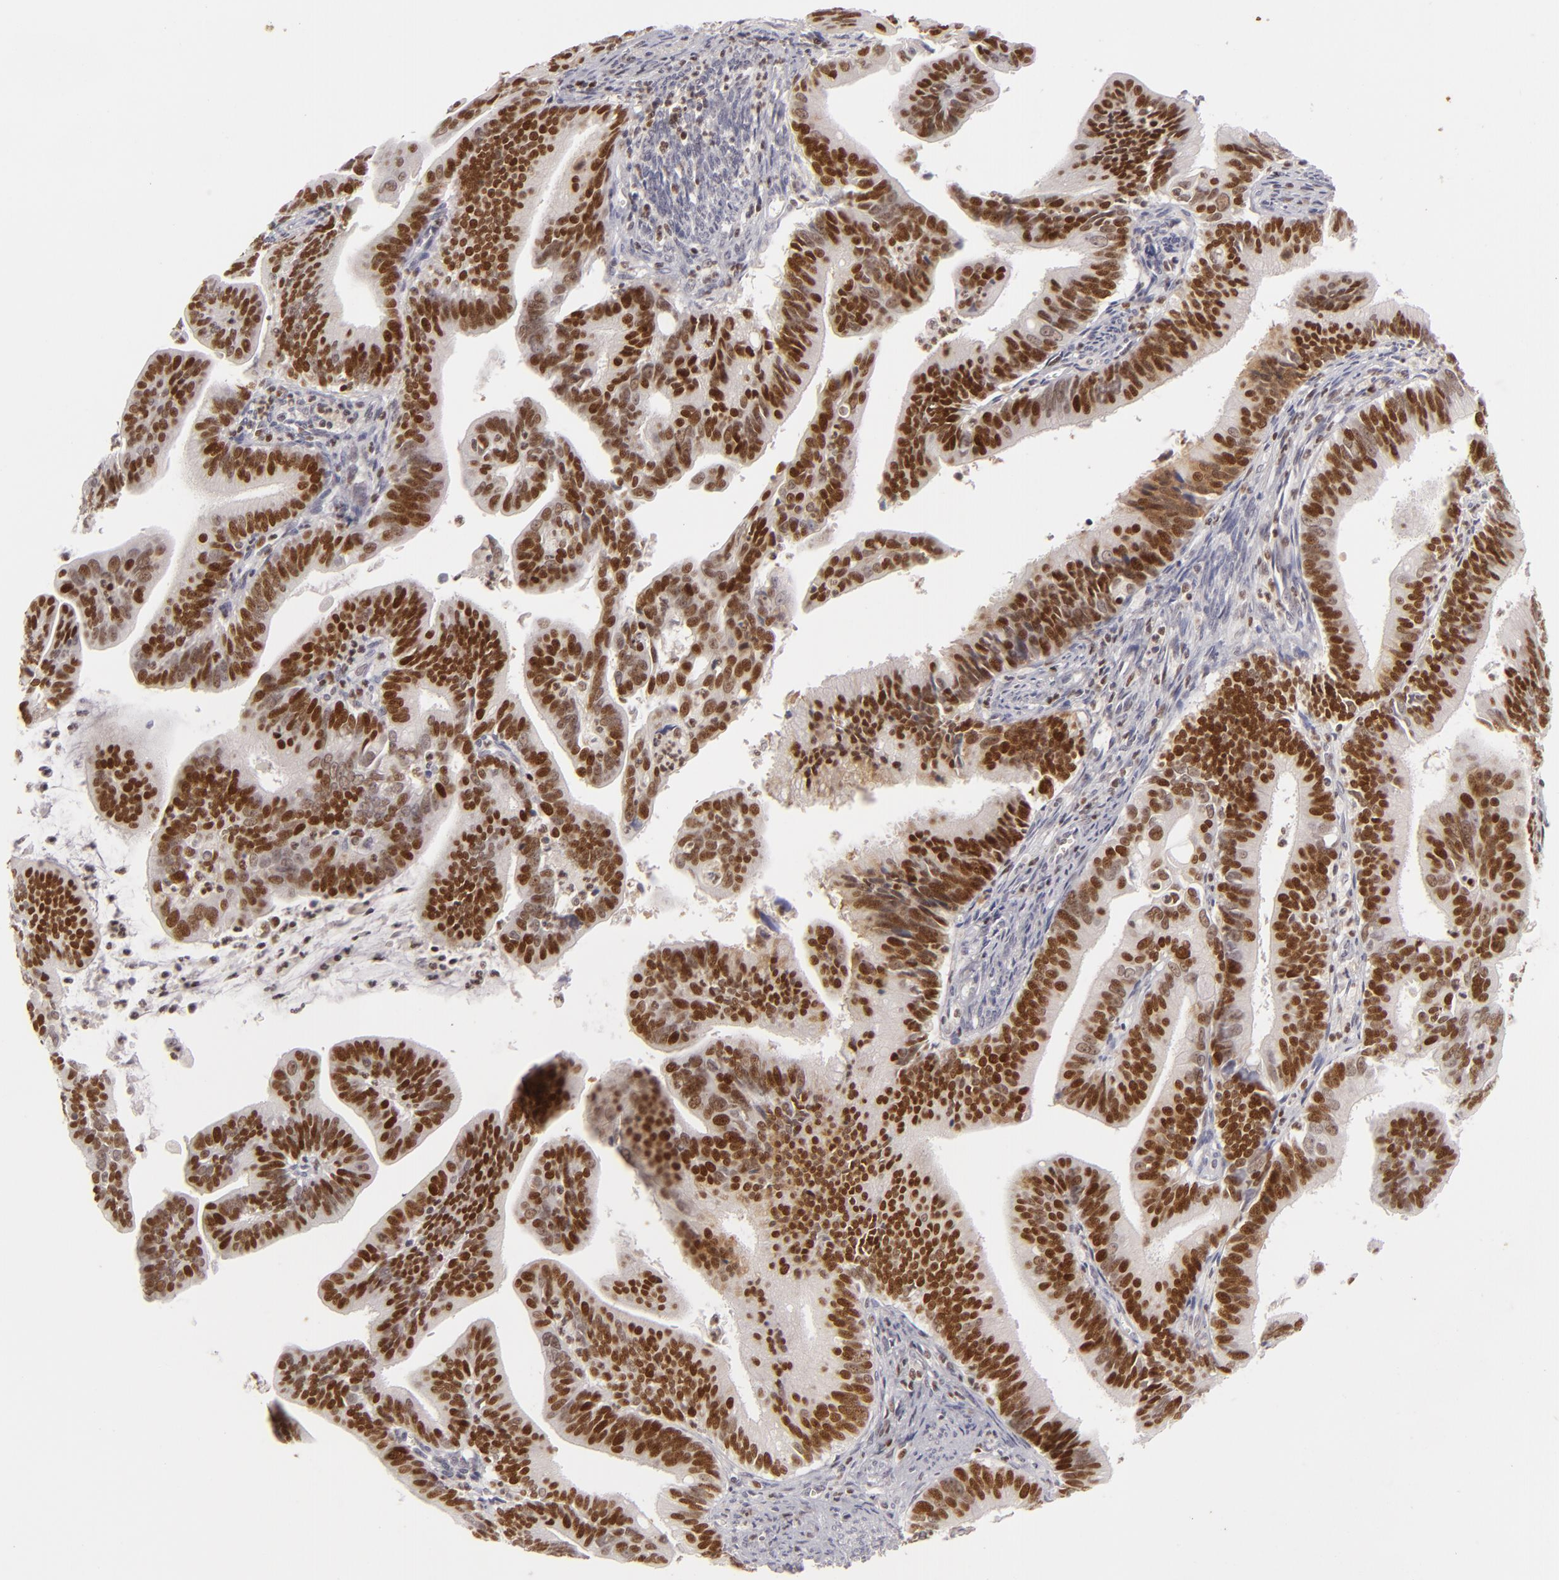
{"staining": {"intensity": "strong", "quantity": ">75%", "location": "nuclear"}, "tissue": "cervical cancer", "cell_type": "Tumor cells", "image_type": "cancer", "snomed": [{"axis": "morphology", "description": "Adenocarcinoma, NOS"}, {"axis": "topography", "description": "Cervix"}], "caption": "IHC staining of cervical cancer, which displays high levels of strong nuclear expression in about >75% of tumor cells indicating strong nuclear protein positivity. The staining was performed using DAB (3,3'-diaminobenzidine) (brown) for protein detection and nuclei were counterstained in hematoxylin (blue).", "gene": "FEN1", "patient": {"sex": "female", "age": 47}}